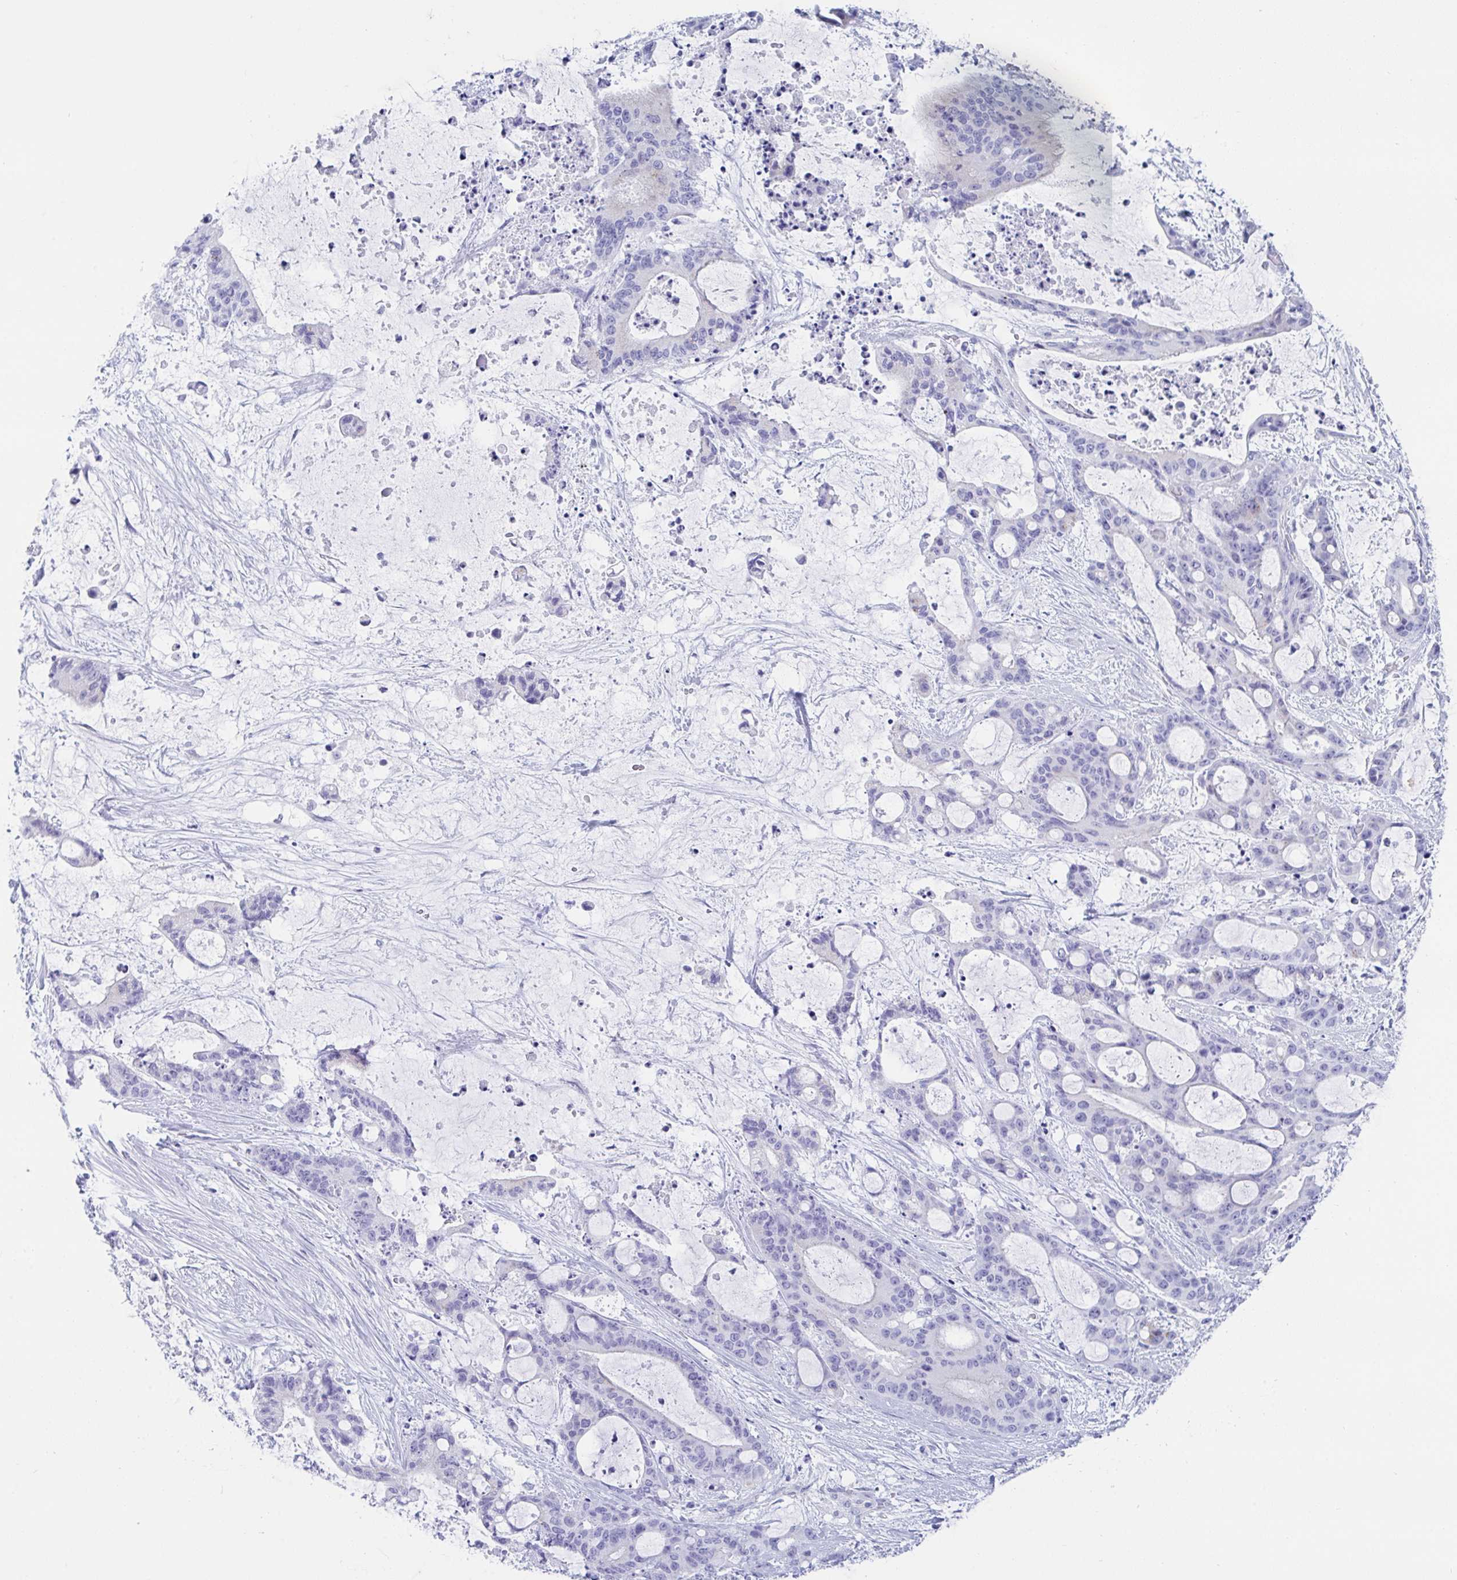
{"staining": {"intensity": "negative", "quantity": "none", "location": "none"}, "tissue": "liver cancer", "cell_type": "Tumor cells", "image_type": "cancer", "snomed": [{"axis": "morphology", "description": "Normal tissue, NOS"}, {"axis": "morphology", "description": "Cholangiocarcinoma"}, {"axis": "topography", "description": "Liver"}, {"axis": "topography", "description": "Peripheral nerve tissue"}], "caption": "Immunohistochemistry of liver cholangiocarcinoma shows no staining in tumor cells.", "gene": "TTC30B", "patient": {"sex": "female", "age": 73}}